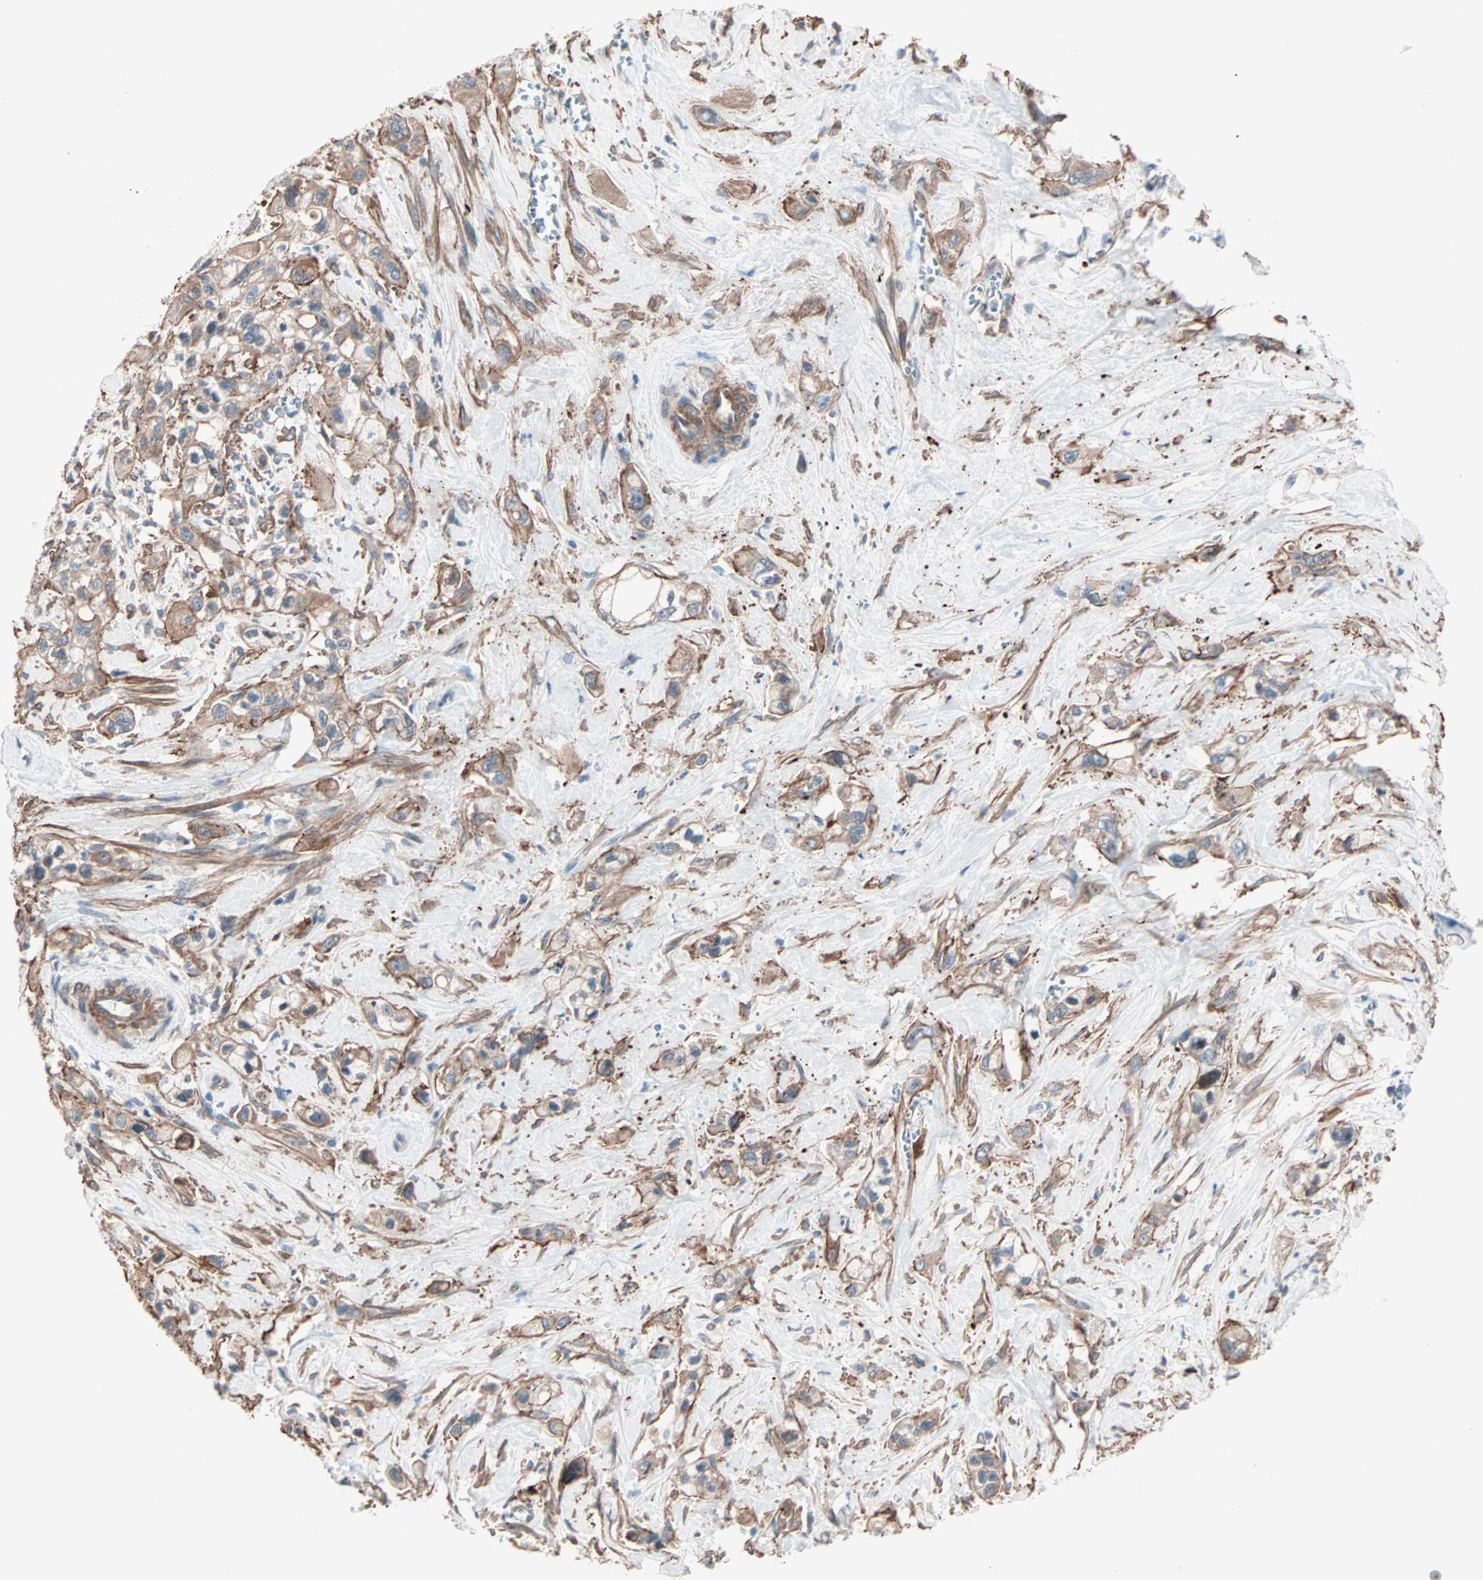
{"staining": {"intensity": "moderate", "quantity": ">75%", "location": "cytoplasmic/membranous"}, "tissue": "pancreatic cancer", "cell_type": "Tumor cells", "image_type": "cancer", "snomed": [{"axis": "morphology", "description": "Adenocarcinoma, NOS"}, {"axis": "topography", "description": "Pancreas"}], "caption": "This is an image of immunohistochemistry (IHC) staining of pancreatic adenocarcinoma, which shows moderate positivity in the cytoplasmic/membranous of tumor cells.", "gene": "ALG5", "patient": {"sex": "male", "age": 74}}